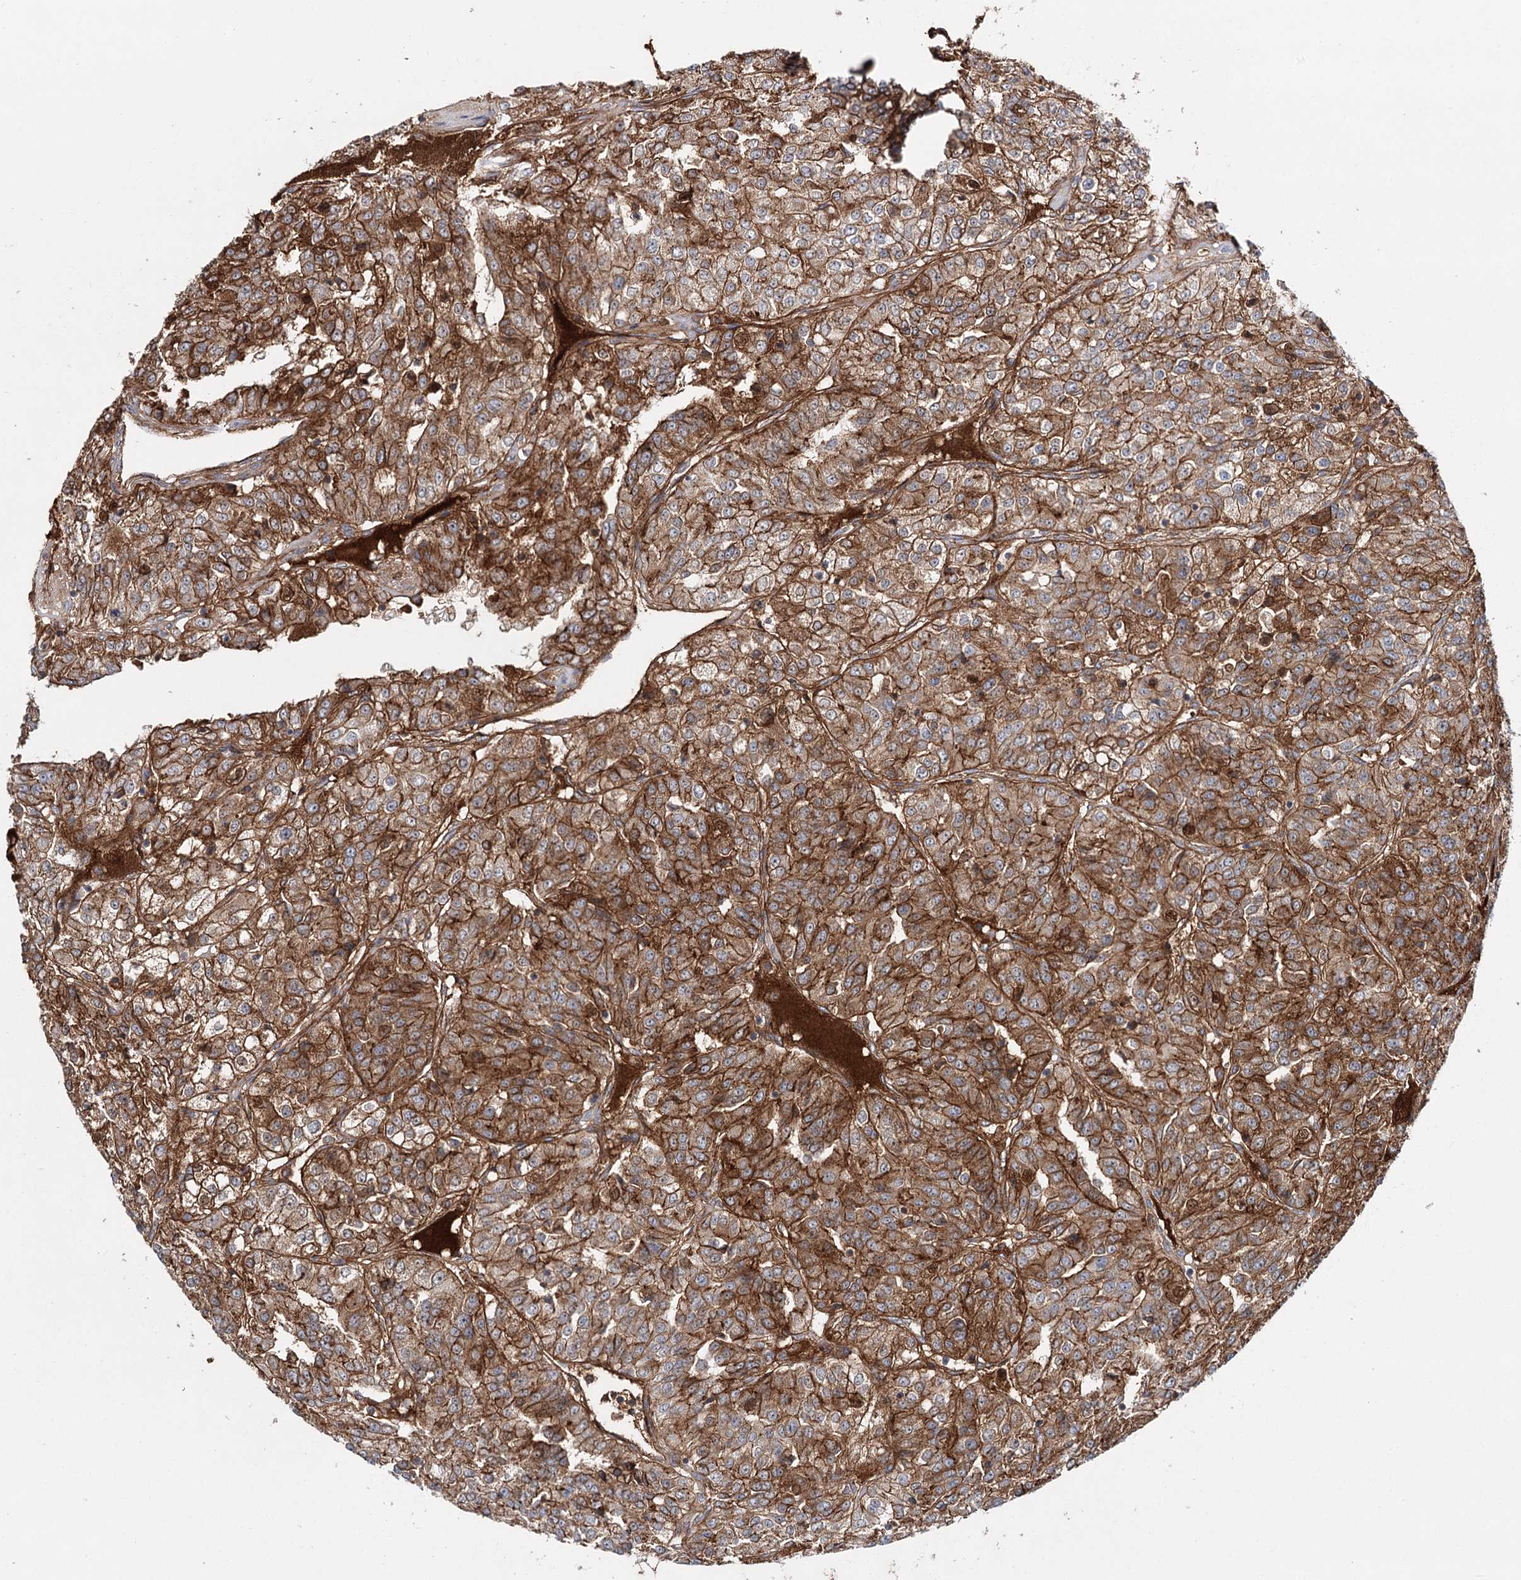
{"staining": {"intensity": "strong", "quantity": ">75%", "location": "cytoplasmic/membranous"}, "tissue": "renal cancer", "cell_type": "Tumor cells", "image_type": "cancer", "snomed": [{"axis": "morphology", "description": "Adenocarcinoma, NOS"}, {"axis": "topography", "description": "Kidney"}], "caption": "Human renal cancer (adenocarcinoma) stained with a protein marker reveals strong staining in tumor cells.", "gene": "PKP4", "patient": {"sex": "female", "age": 63}}